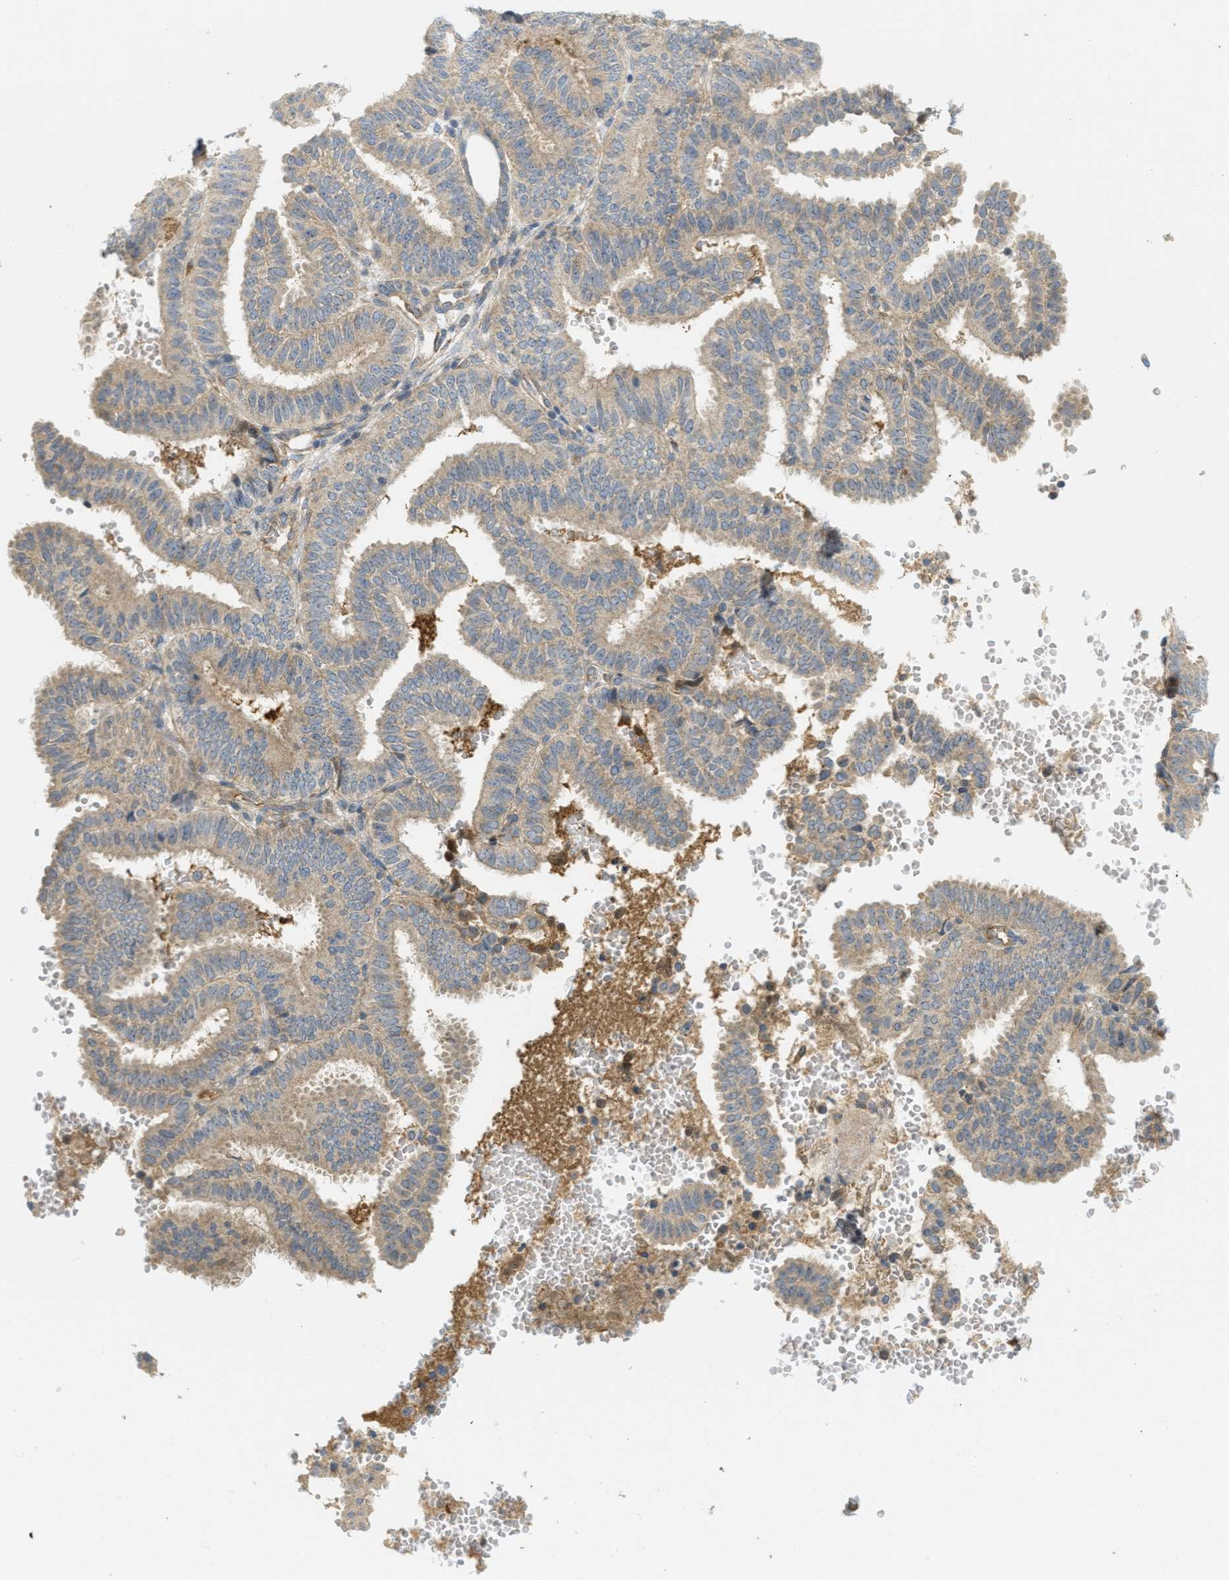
{"staining": {"intensity": "weak", "quantity": ">75%", "location": "cytoplasmic/membranous"}, "tissue": "endometrial cancer", "cell_type": "Tumor cells", "image_type": "cancer", "snomed": [{"axis": "morphology", "description": "Adenocarcinoma, NOS"}, {"axis": "topography", "description": "Endometrium"}], "caption": "Endometrial adenocarcinoma stained for a protein (brown) displays weak cytoplasmic/membranous positive positivity in about >75% of tumor cells.", "gene": "PROC", "patient": {"sex": "female", "age": 58}}